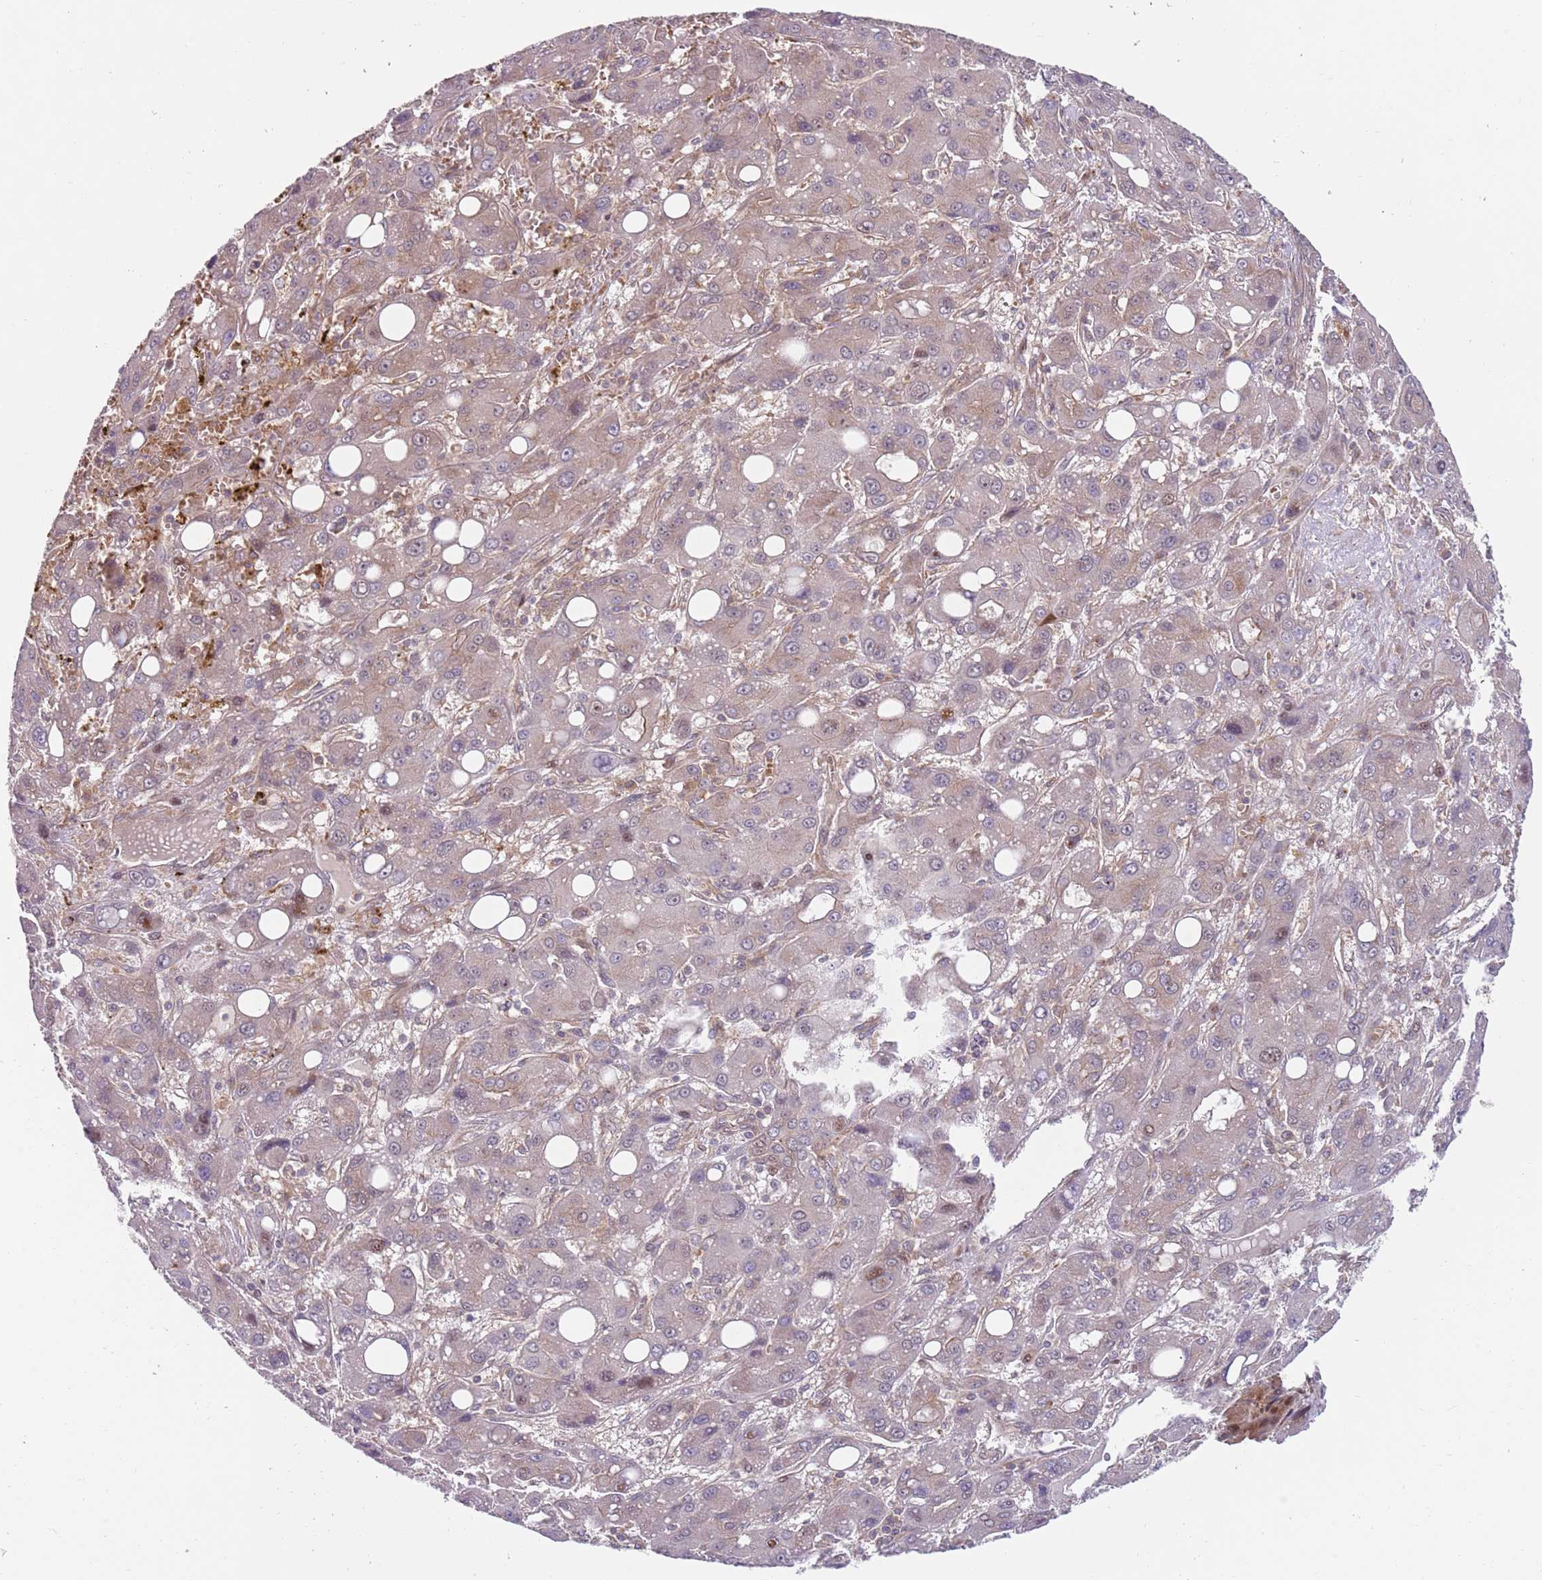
{"staining": {"intensity": "weak", "quantity": "<25%", "location": "cytoplasmic/membranous"}, "tissue": "liver cancer", "cell_type": "Tumor cells", "image_type": "cancer", "snomed": [{"axis": "morphology", "description": "Carcinoma, Hepatocellular, NOS"}, {"axis": "topography", "description": "Liver"}], "caption": "The histopathology image displays no staining of tumor cells in hepatocellular carcinoma (liver). The staining was performed using DAB (3,3'-diaminobenzidine) to visualize the protein expression in brown, while the nuclei were stained in blue with hematoxylin (Magnification: 20x).", "gene": "GGA1", "patient": {"sex": "male", "age": 55}}